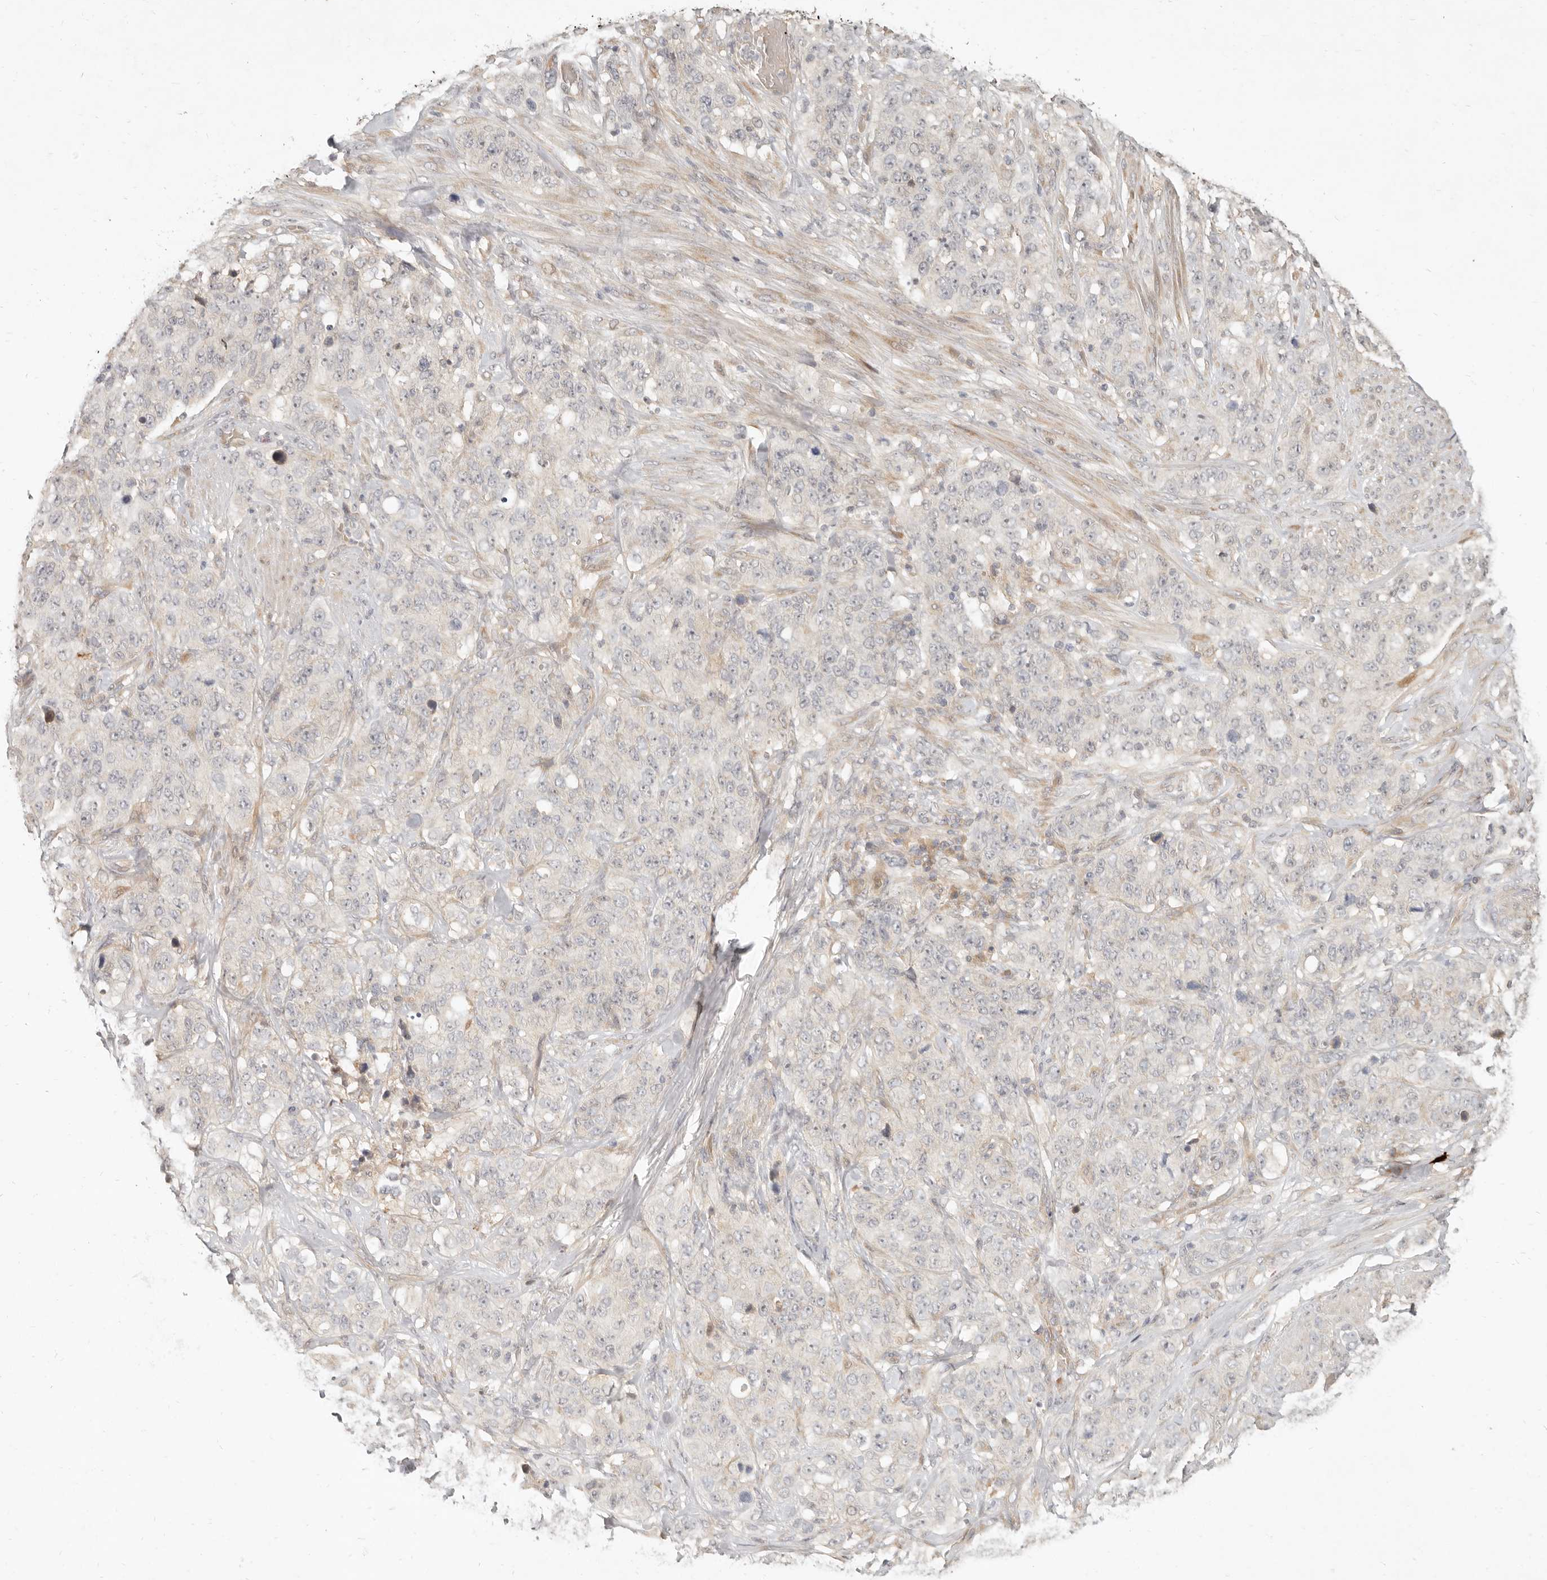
{"staining": {"intensity": "negative", "quantity": "none", "location": "none"}, "tissue": "stomach cancer", "cell_type": "Tumor cells", "image_type": "cancer", "snomed": [{"axis": "morphology", "description": "Adenocarcinoma, NOS"}, {"axis": "topography", "description": "Stomach"}], "caption": "Immunohistochemistry photomicrograph of human stomach adenocarcinoma stained for a protein (brown), which reveals no staining in tumor cells.", "gene": "UBXN11", "patient": {"sex": "male", "age": 48}}